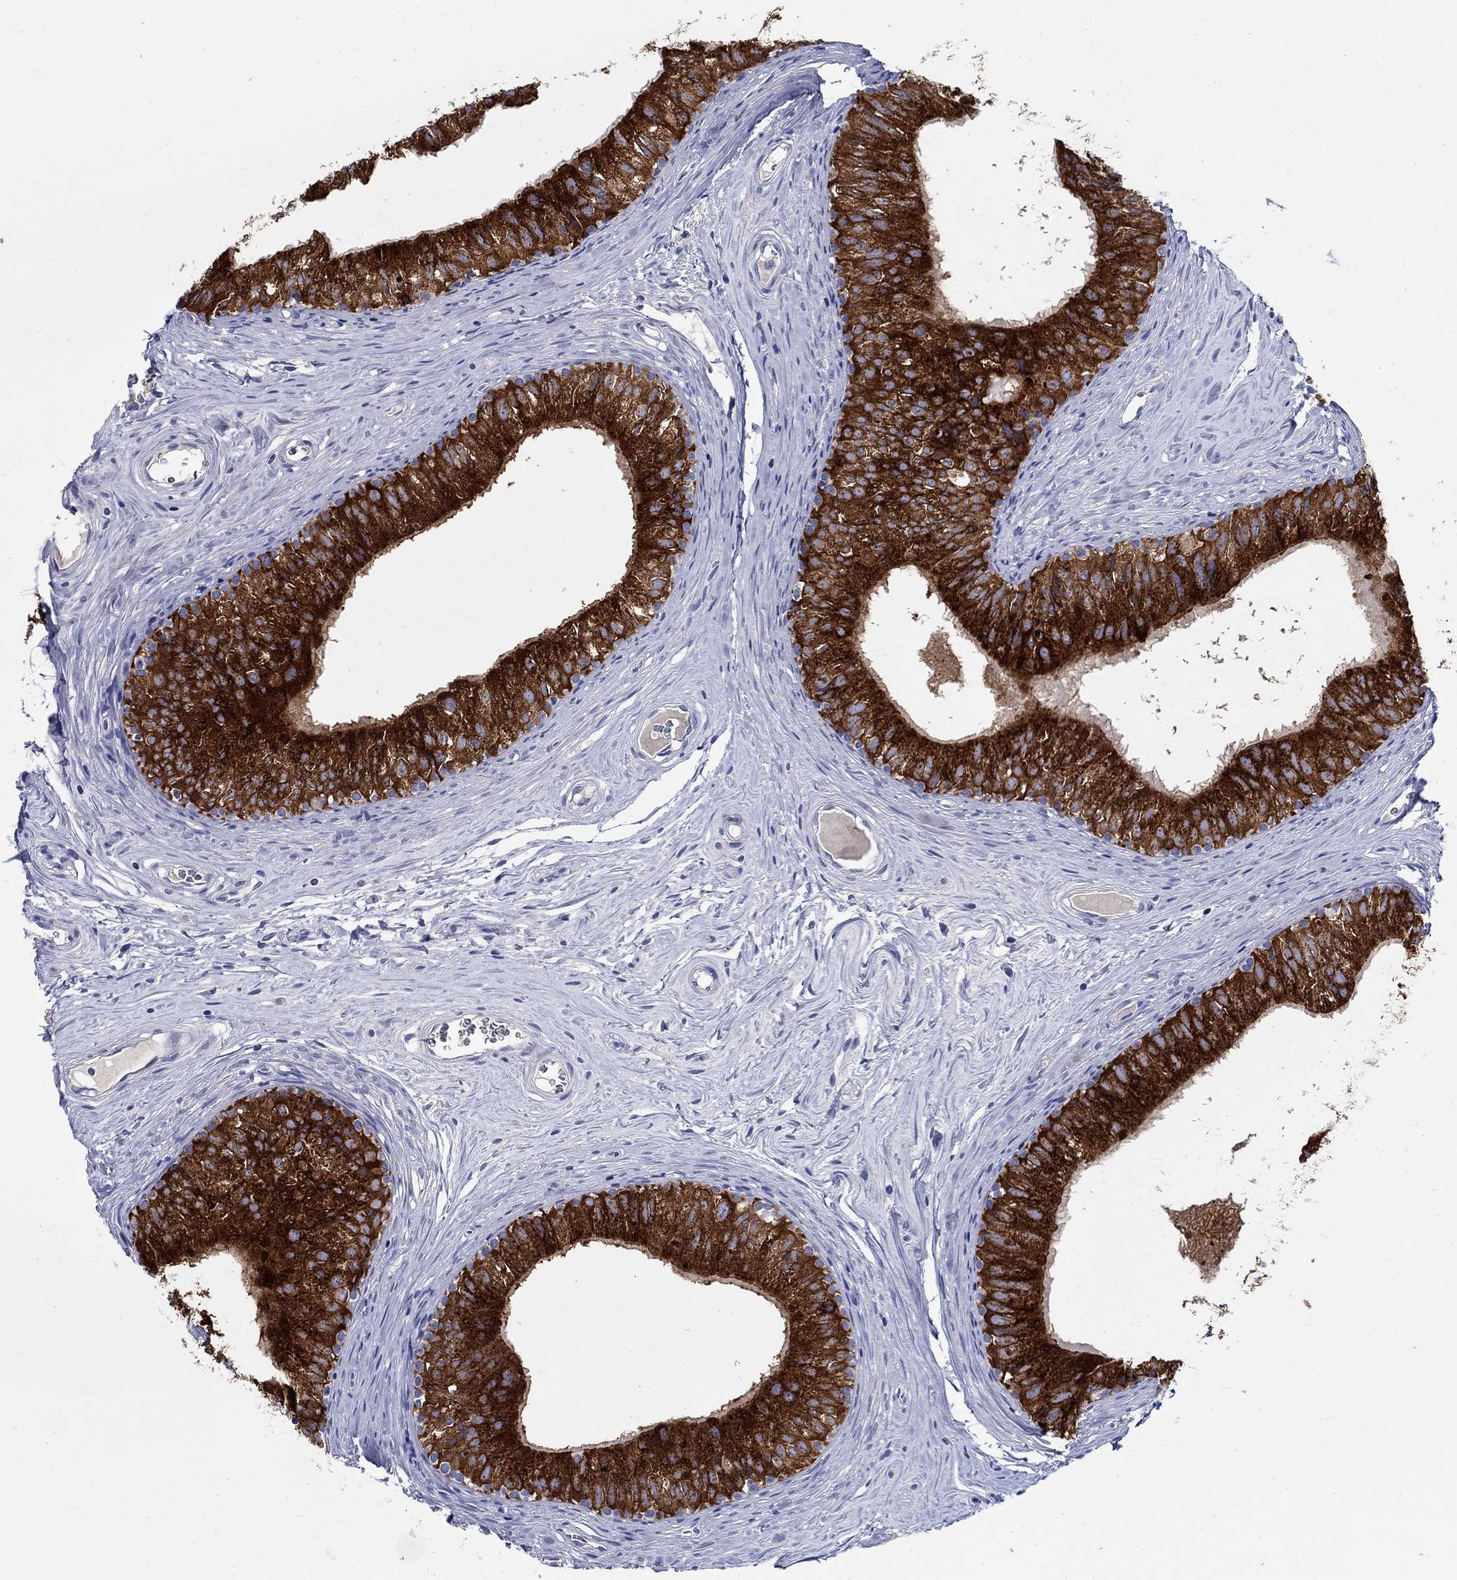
{"staining": {"intensity": "strong", "quantity": ">75%", "location": "cytoplasmic/membranous"}, "tissue": "epididymis", "cell_type": "Glandular cells", "image_type": "normal", "snomed": [{"axis": "morphology", "description": "Normal tissue, NOS"}, {"axis": "topography", "description": "Epididymis"}], "caption": "The micrograph shows staining of benign epididymis, revealing strong cytoplasmic/membranous protein positivity (brown color) within glandular cells. The staining was performed using DAB (3,3'-diaminobenzidine), with brown indicating positive protein expression. Nuclei are stained blue with hematoxylin.", "gene": "SLC30A3", "patient": {"sex": "male", "age": 52}}